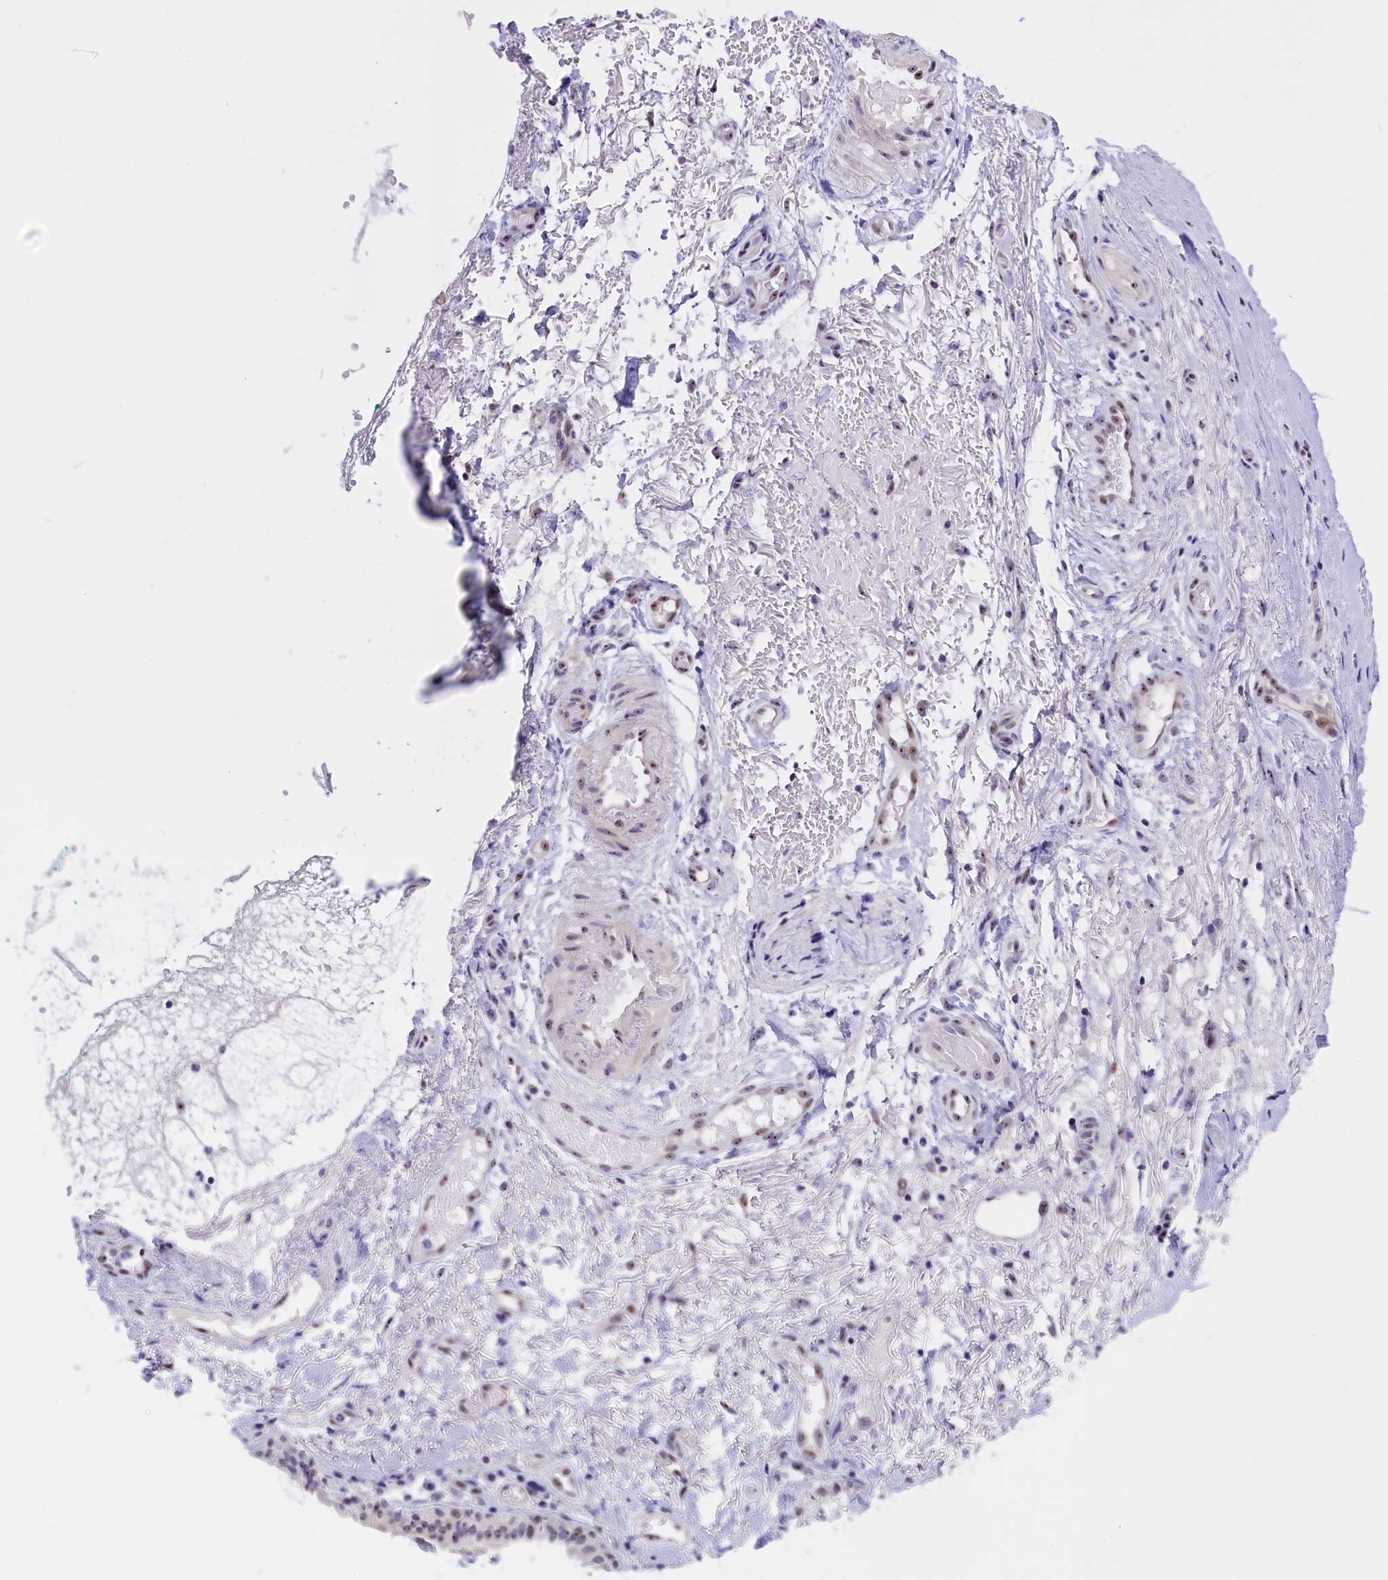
{"staining": {"intensity": "weak", "quantity": "<25%", "location": "nuclear"}, "tissue": "adipose tissue", "cell_type": "Adipocytes", "image_type": "normal", "snomed": [{"axis": "morphology", "description": "Normal tissue, NOS"}, {"axis": "morphology", "description": "Basal cell carcinoma"}, {"axis": "topography", "description": "Cartilage tissue"}, {"axis": "topography", "description": "Nasopharynx"}, {"axis": "topography", "description": "Oral tissue"}], "caption": "IHC of benign adipose tissue exhibits no positivity in adipocytes.", "gene": "TBL3", "patient": {"sex": "female", "age": 77}}